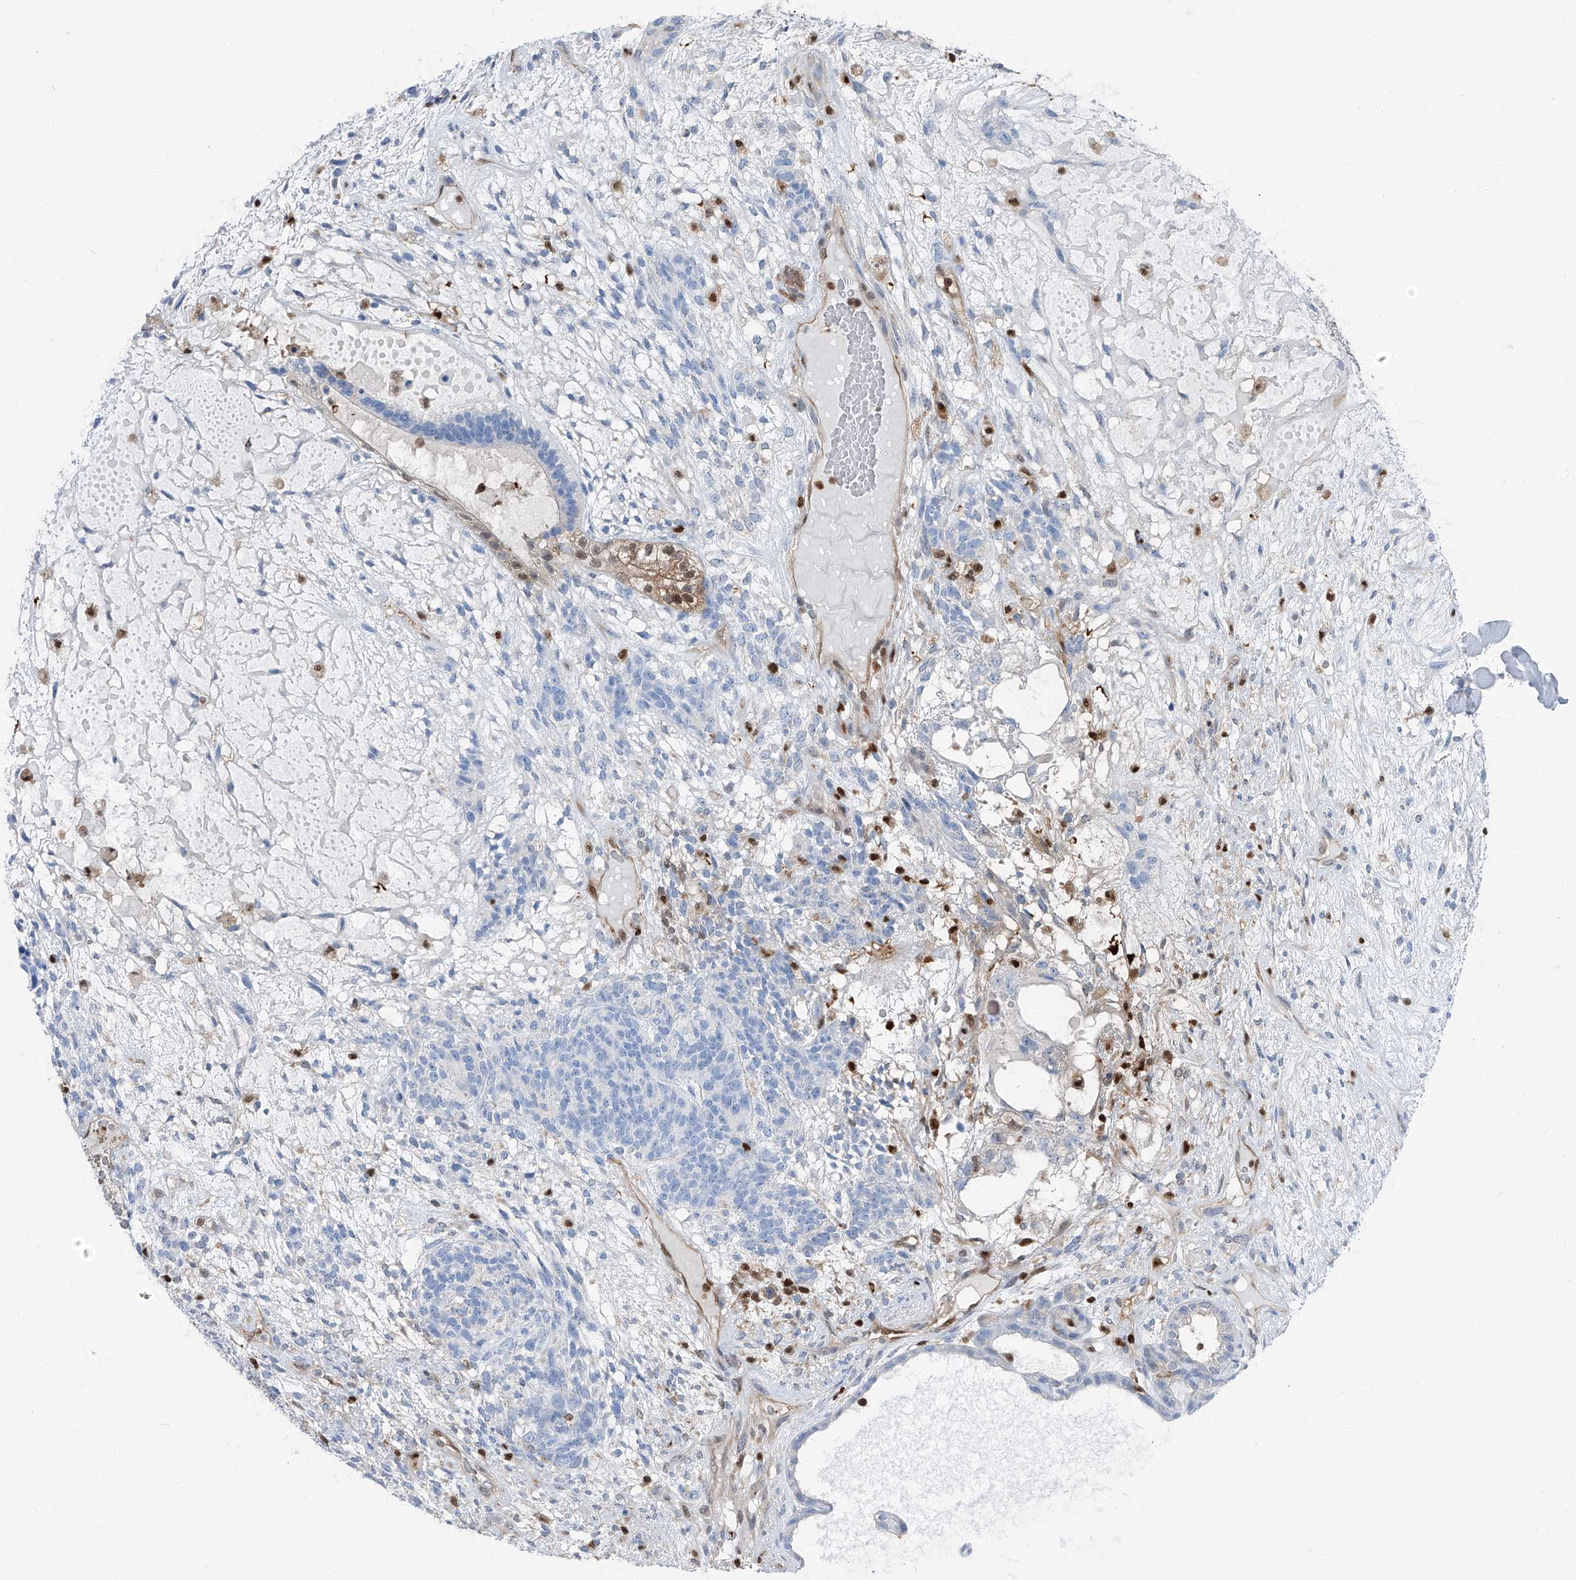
{"staining": {"intensity": "strong", "quantity": "<25%", "location": "cytoplasmic/membranous"}, "tissue": "testis cancer", "cell_type": "Tumor cells", "image_type": "cancer", "snomed": [{"axis": "morphology", "description": "Seminoma, NOS"}, {"axis": "morphology", "description": "Carcinoma, Embryonal, NOS"}, {"axis": "topography", "description": "Testis"}], "caption": "DAB (3,3'-diaminobenzidine) immunohistochemical staining of human testis cancer (embryonal carcinoma) demonstrates strong cytoplasmic/membranous protein staining in approximately <25% of tumor cells.", "gene": "PSMB10", "patient": {"sex": "male", "age": 28}}